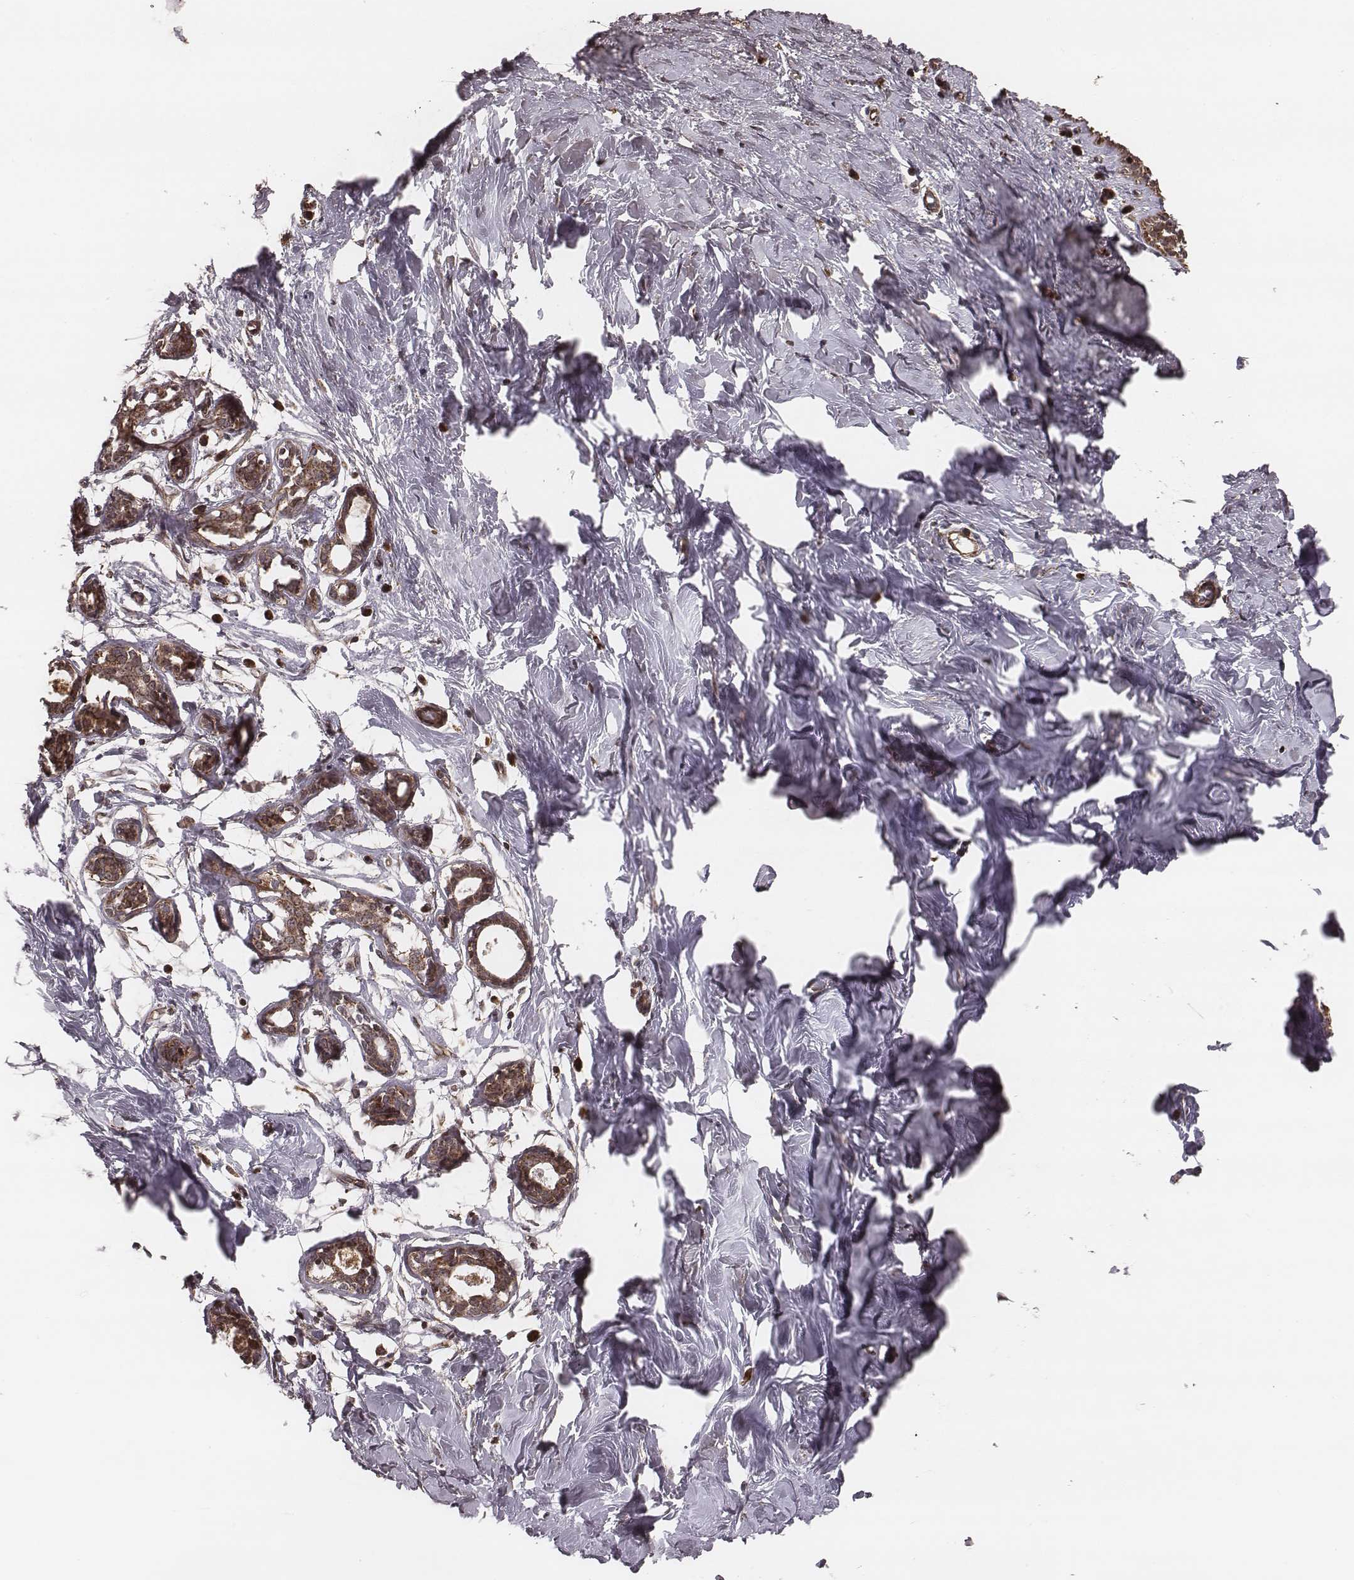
{"staining": {"intensity": "negative", "quantity": "none", "location": "none"}, "tissue": "breast", "cell_type": "Adipocytes", "image_type": "normal", "snomed": [{"axis": "morphology", "description": "Normal tissue, NOS"}, {"axis": "topography", "description": "Breast"}], "caption": "A high-resolution image shows IHC staining of benign breast, which shows no significant positivity in adipocytes. (DAB (3,3'-diaminobenzidine) IHC with hematoxylin counter stain).", "gene": "ZDHHC21", "patient": {"sex": "female", "age": 27}}